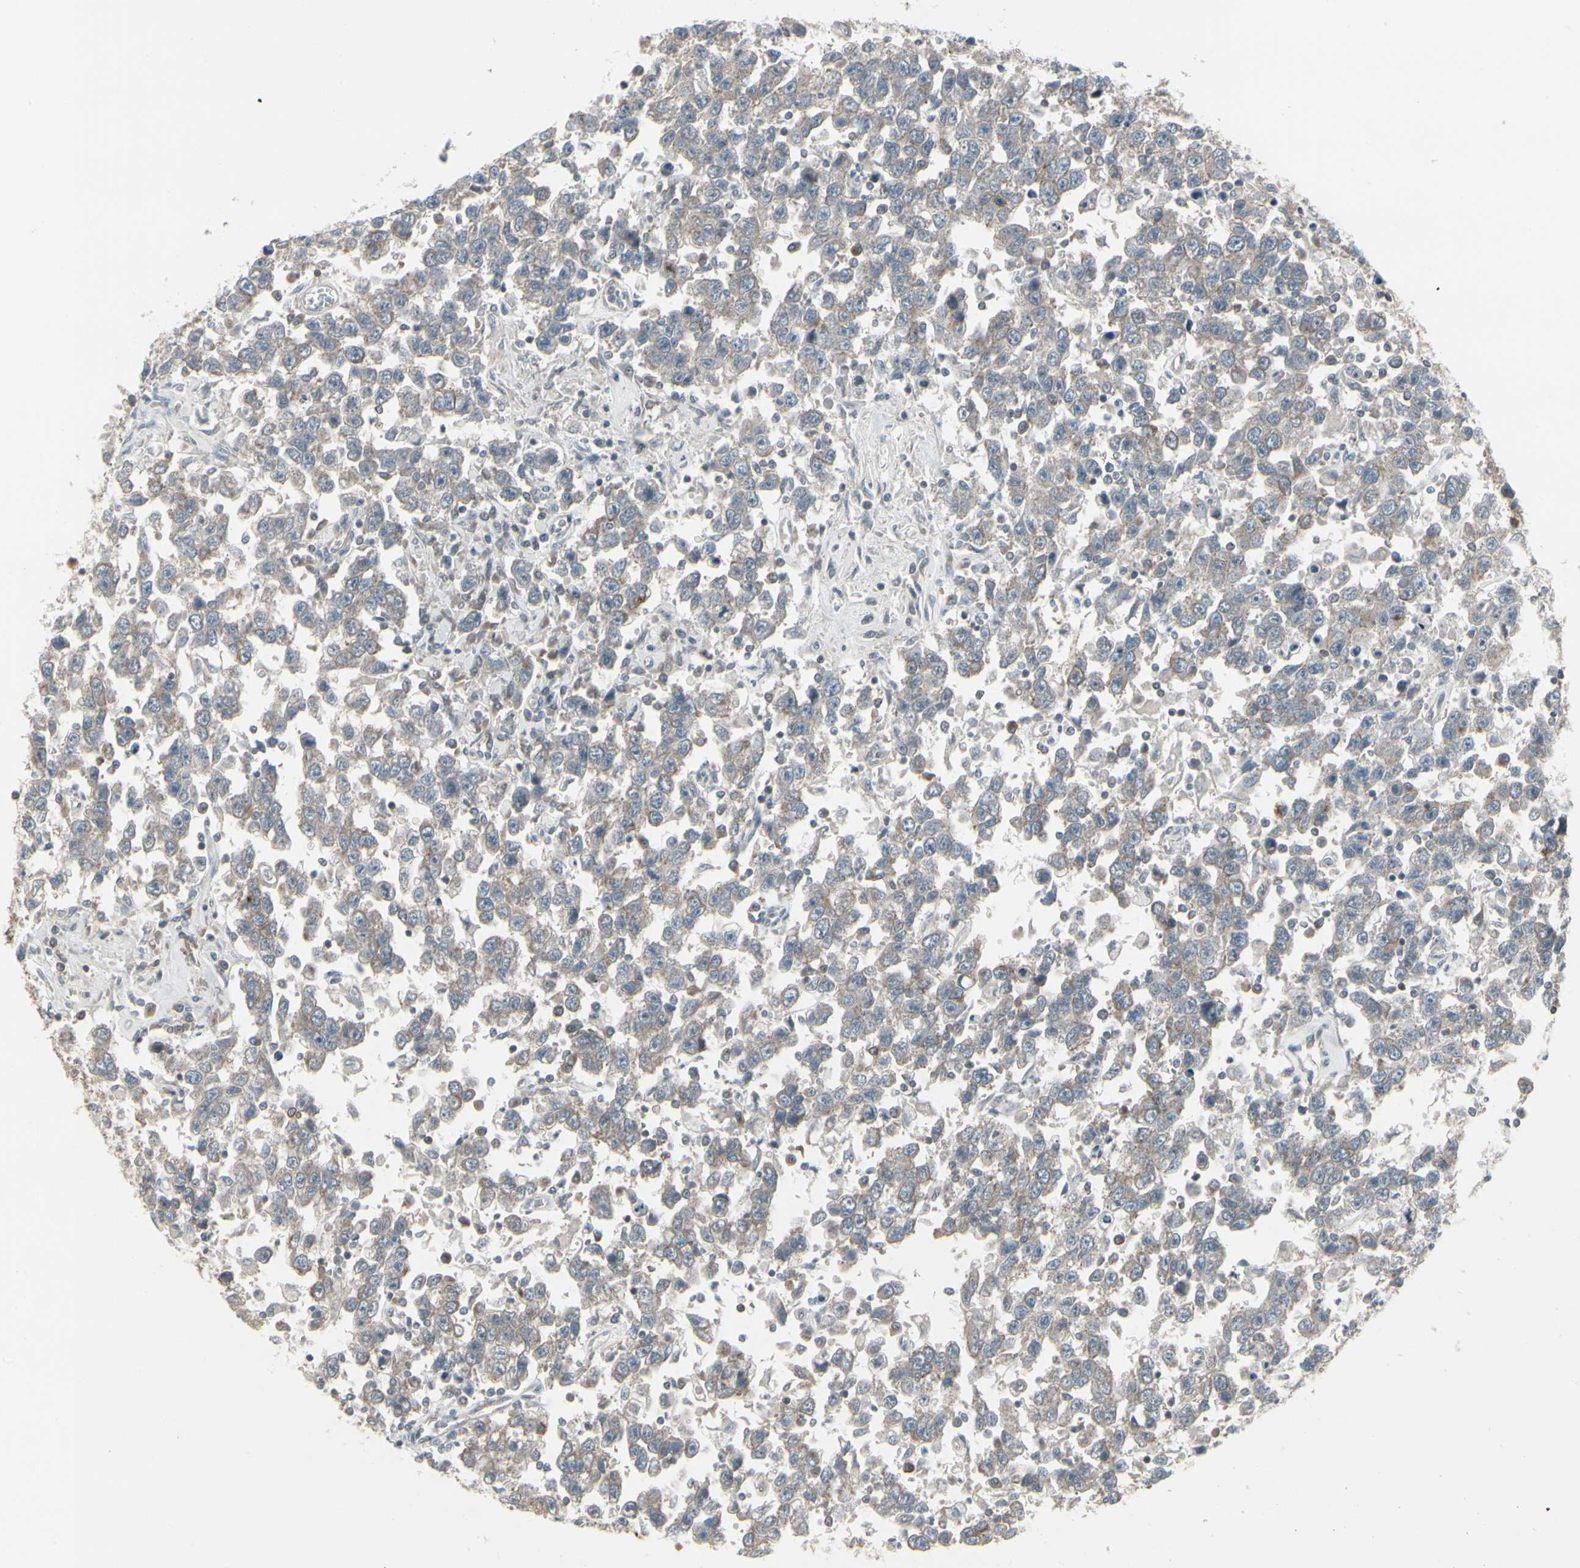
{"staining": {"intensity": "weak", "quantity": ">75%", "location": "cytoplasmic/membranous"}, "tissue": "testis cancer", "cell_type": "Tumor cells", "image_type": "cancer", "snomed": [{"axis": "morphology", "description": "Seminoma, NOS"}, {"axis": "topography", "description": "Testis"}], "caption": "Seminoma (testis) stained with IHC reveals weak cytoplasmic/membranous staining in approximately >75% of tumor cells.", "gene": "EPS15", "patient": {"sex": "male", "age": 41}}